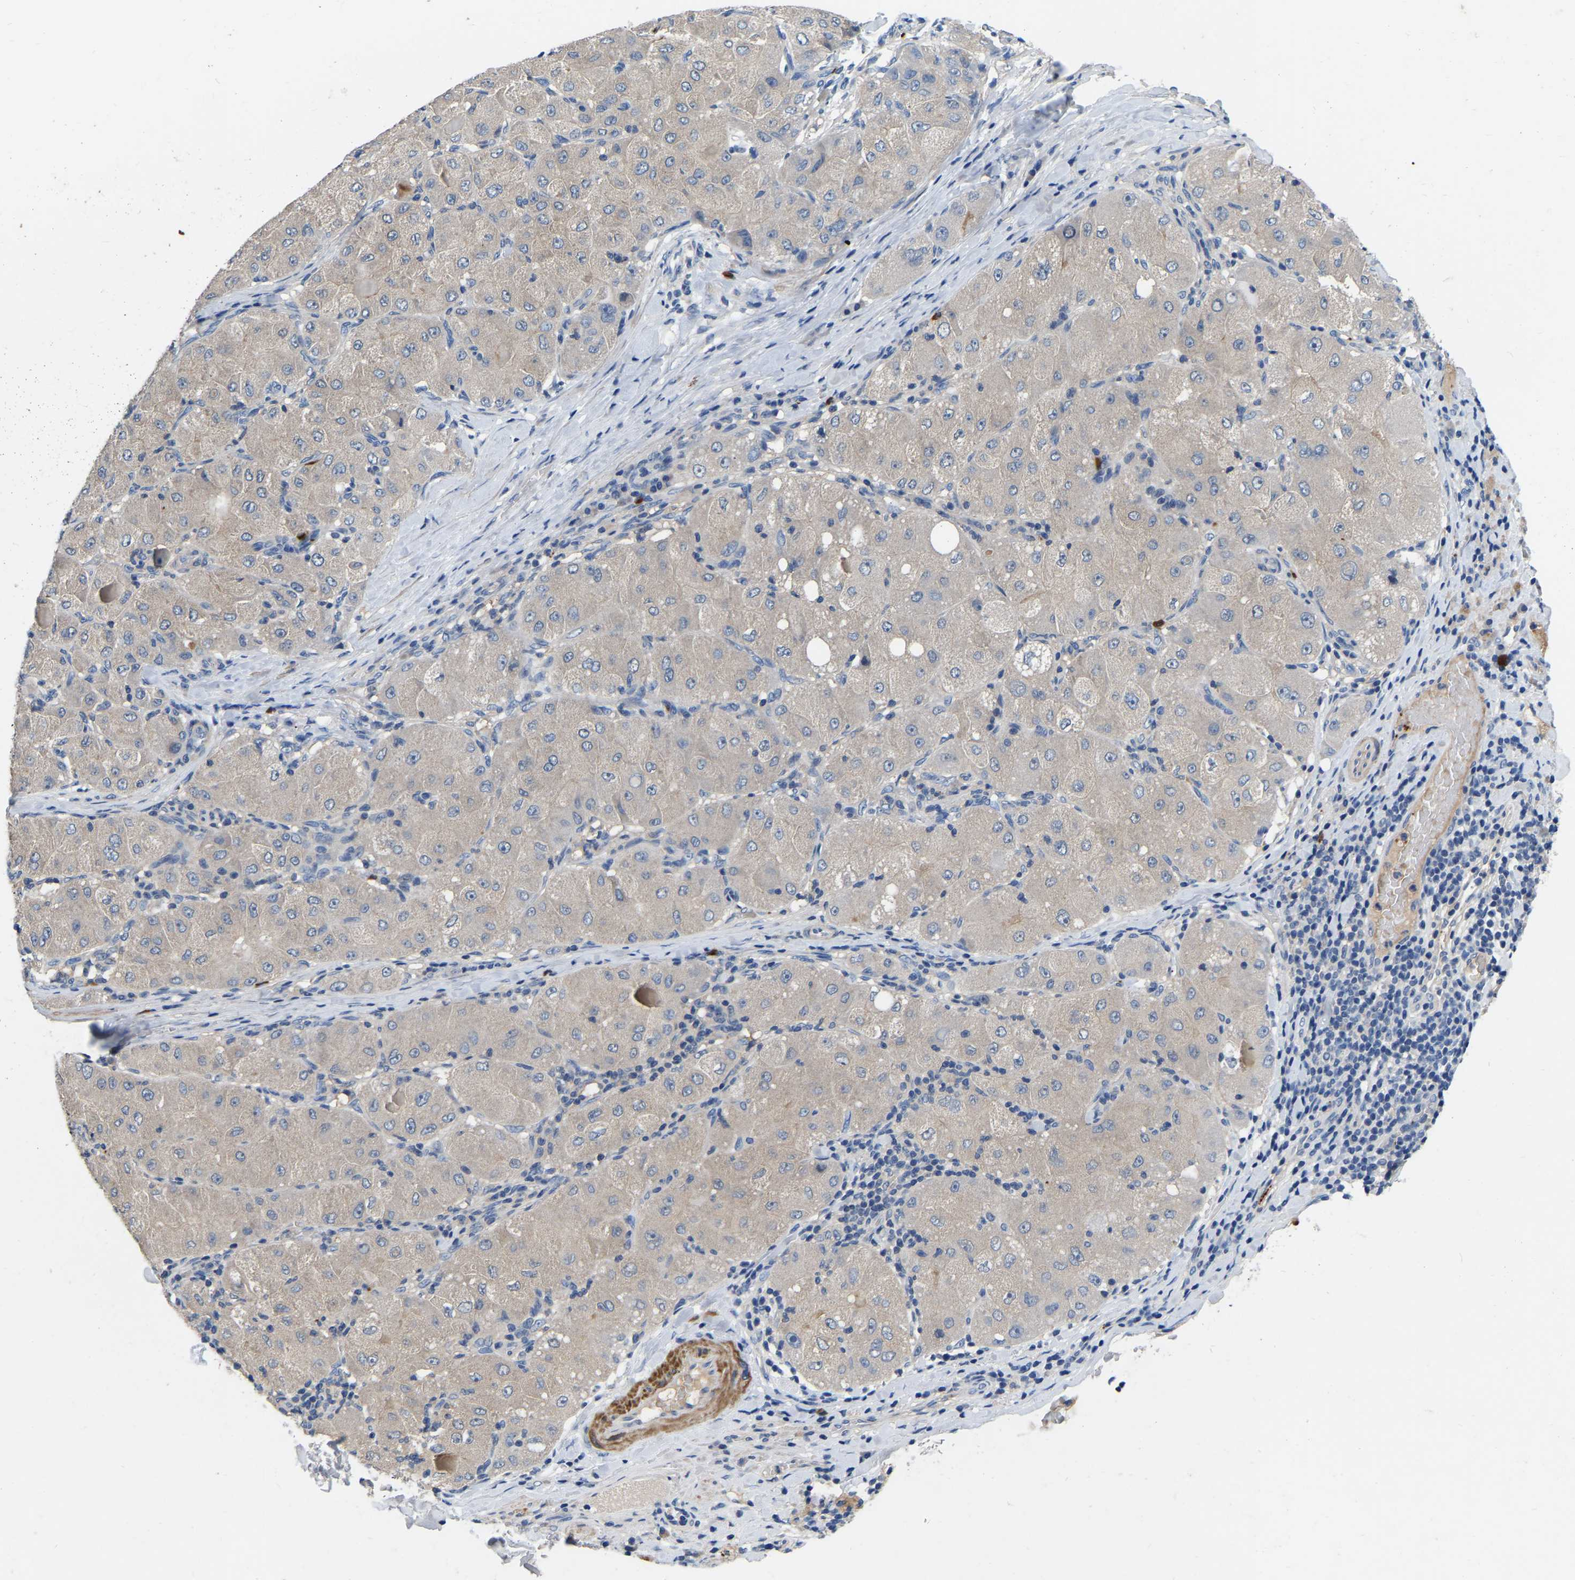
{"staining": {"intensity": "negative", "quantity": "none", "location": "none"}, "tissue": "liver cancer", "cell_type": "Tumor cells", "image_type": "cancer", "snomed": [{"axis": "morphology", "description": "Carcinoma, Hepatocellular, NOS"}, {"axis": "topography", "description": "Liver"}], "caption": "The photomicrograph shows no significant positivity in tumor cells of liver cancer.", "gene": "RAB27B", "patient": {"sex": "male", "age": 80}}